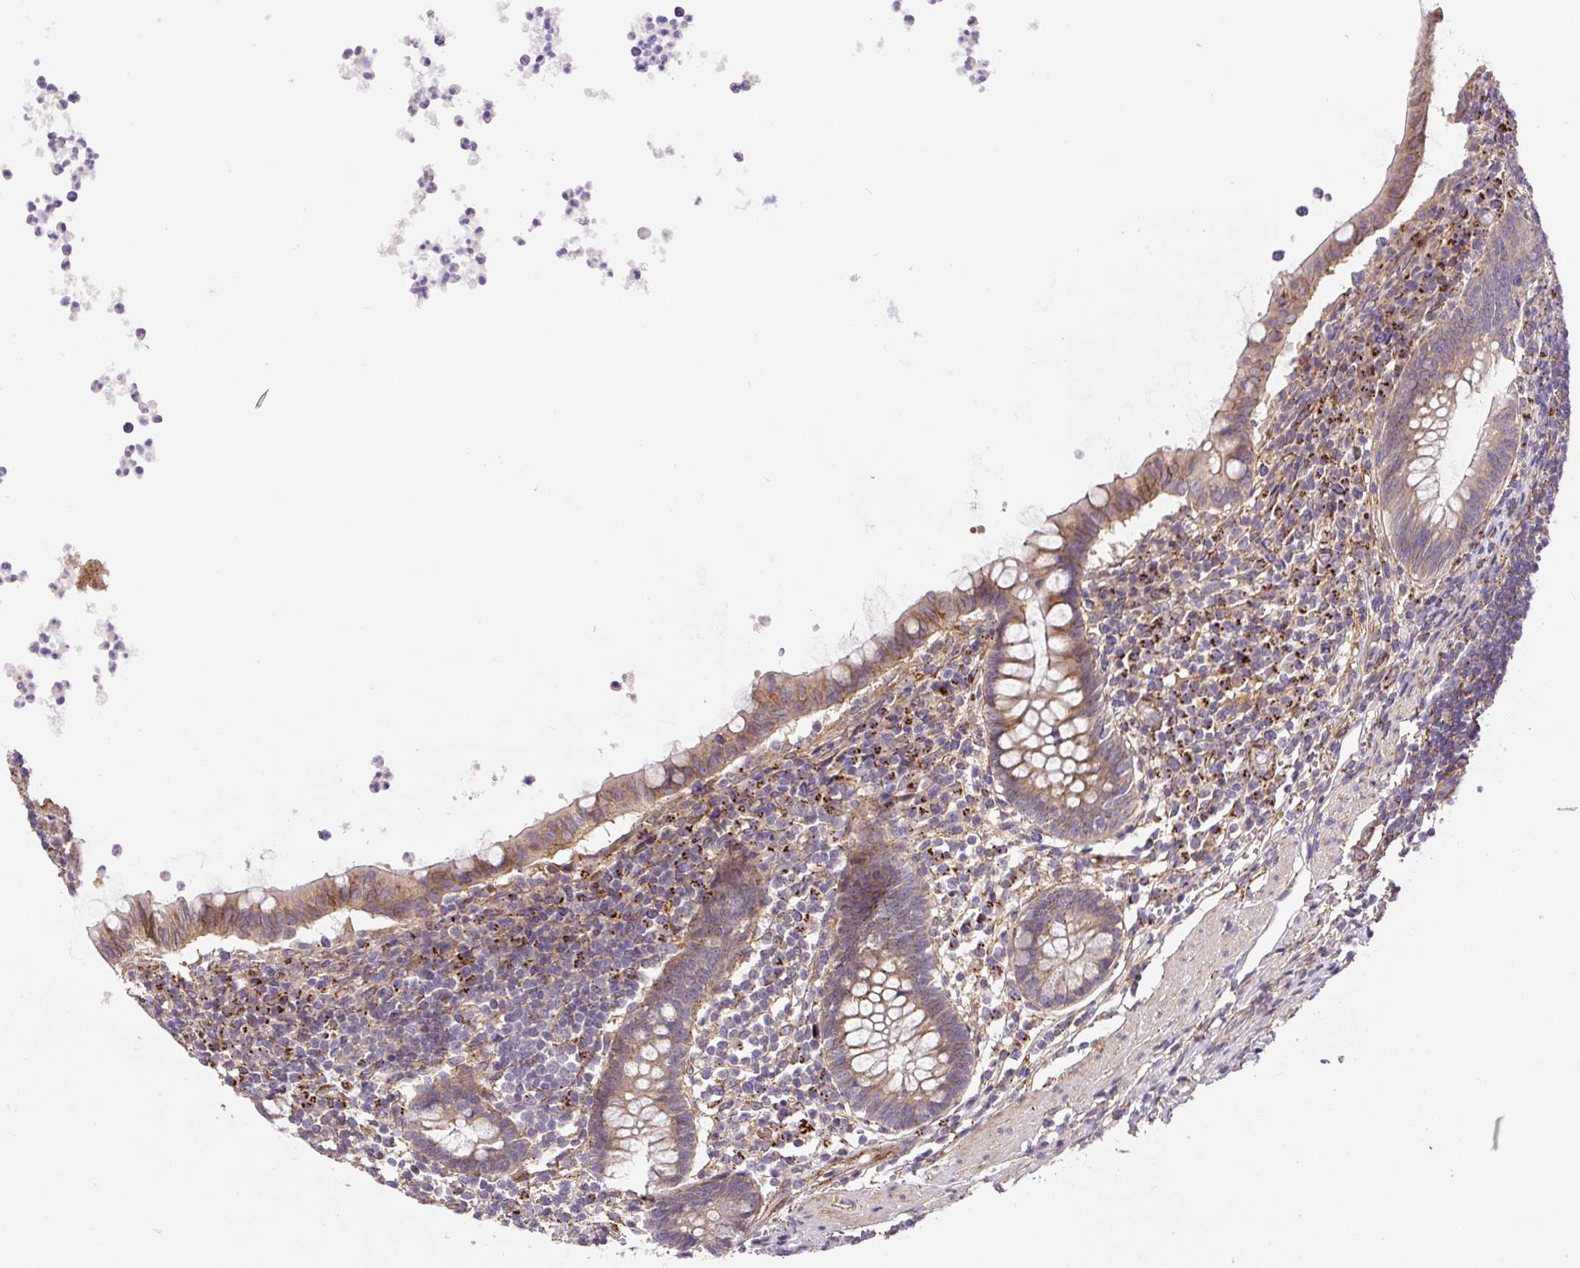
{"staining": {"intensity": "weak", "quantity": "25%-75%", "location": "cytoplasmic/membranous"}, "tissue": "appendix", "cell_type": "Glandular cells", "image_type": "normal", "snomed": [{"axis": "morphology", "description": "Normal tissue, NOS"}, {"axis": "topography", "description": "Appendix"}], "caption": "A photomicrograph of human appendix stained for a protein shows weak cytoplasmic/membranous brown staining in glandular cells. (Stains: DAB in brown, nuclei in blue, Microscopy: brightfield microscopy at high magnification).", "gene": "RNF170", "patient": {"sex": "female", "age": 56}}